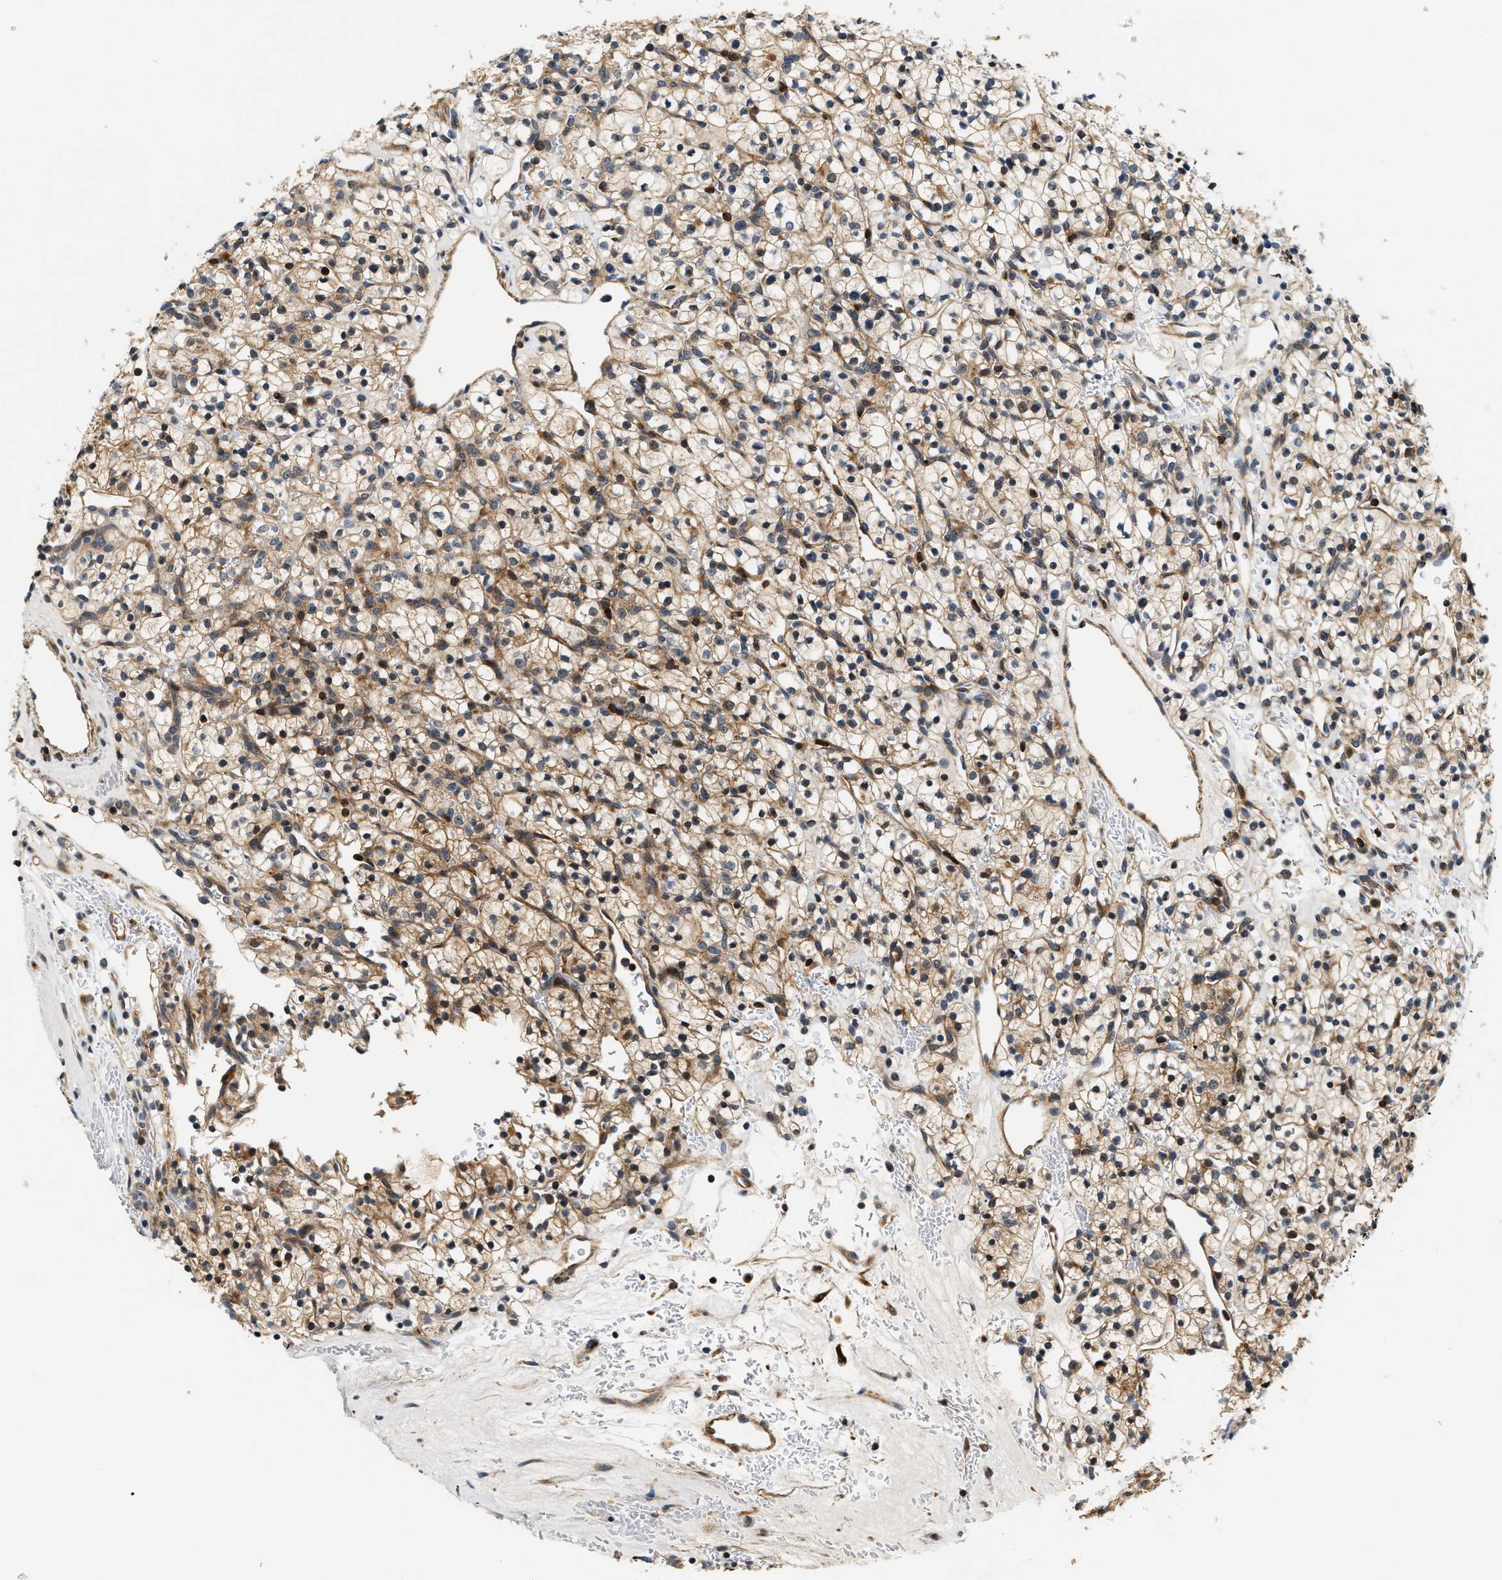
{"staining": {"intensity": "moderate", "quantity": ">75%", "location": "cytoplasmic/membranous"}, "tissue": "renal cancer", "cell_type": "Tumor cells", "image_type": "cancer", "snomed": [{"axis": "morphology", "description": "Adenocarcinoma, NOS"}, {"axis": "topography", "description": "Kidney"}], "caption": "Renal adenocarcinoma stained for a protein (brown) shows moderate cytoplasmic/membranous positive expression in approximately >75% of tumor cells.", "gene": "SAMD9", "patient": {"sex": "female", "age": 57}}